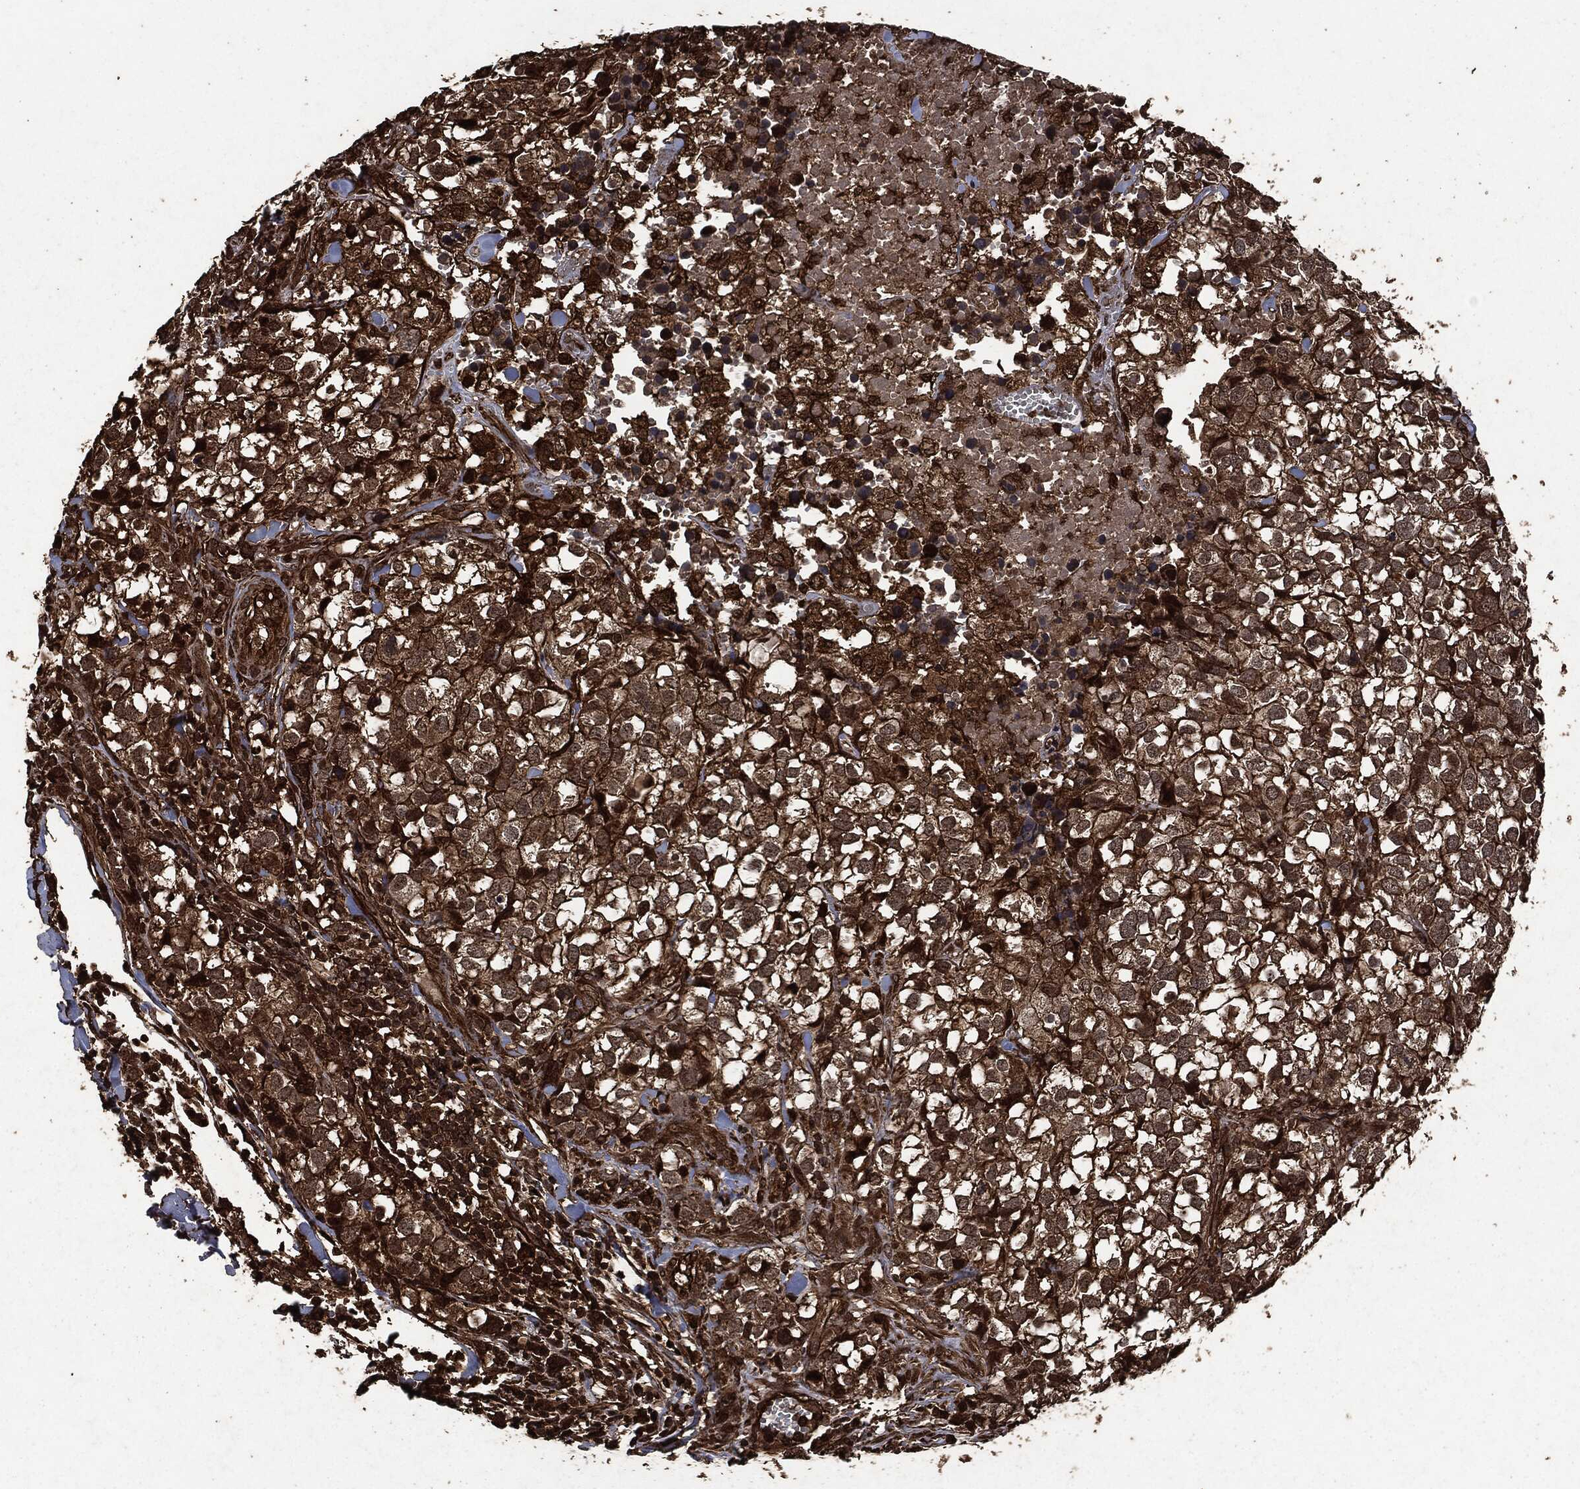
{"staining": {"intensity": "strong", "quantity": "25%-75%", "location": "cytoplasmic/membranous"}, "tissue": "breast cancer", "cell_type": "Tumor cells", "image_type": "cancer", "snomed": [{"axis": "morphology", "description": "Duct carcinoma"}, {"axis": "topography", "description": "Breast"}], "caption": "Human invasive ductal carcinoma (breast) stained with a brown dye displays strong cytoplasmic/membranous positive positivity in approximately 25%-75% of tumor cells.", "gene": "HRAS", "patient": {"sex": "female", "age": 30}}